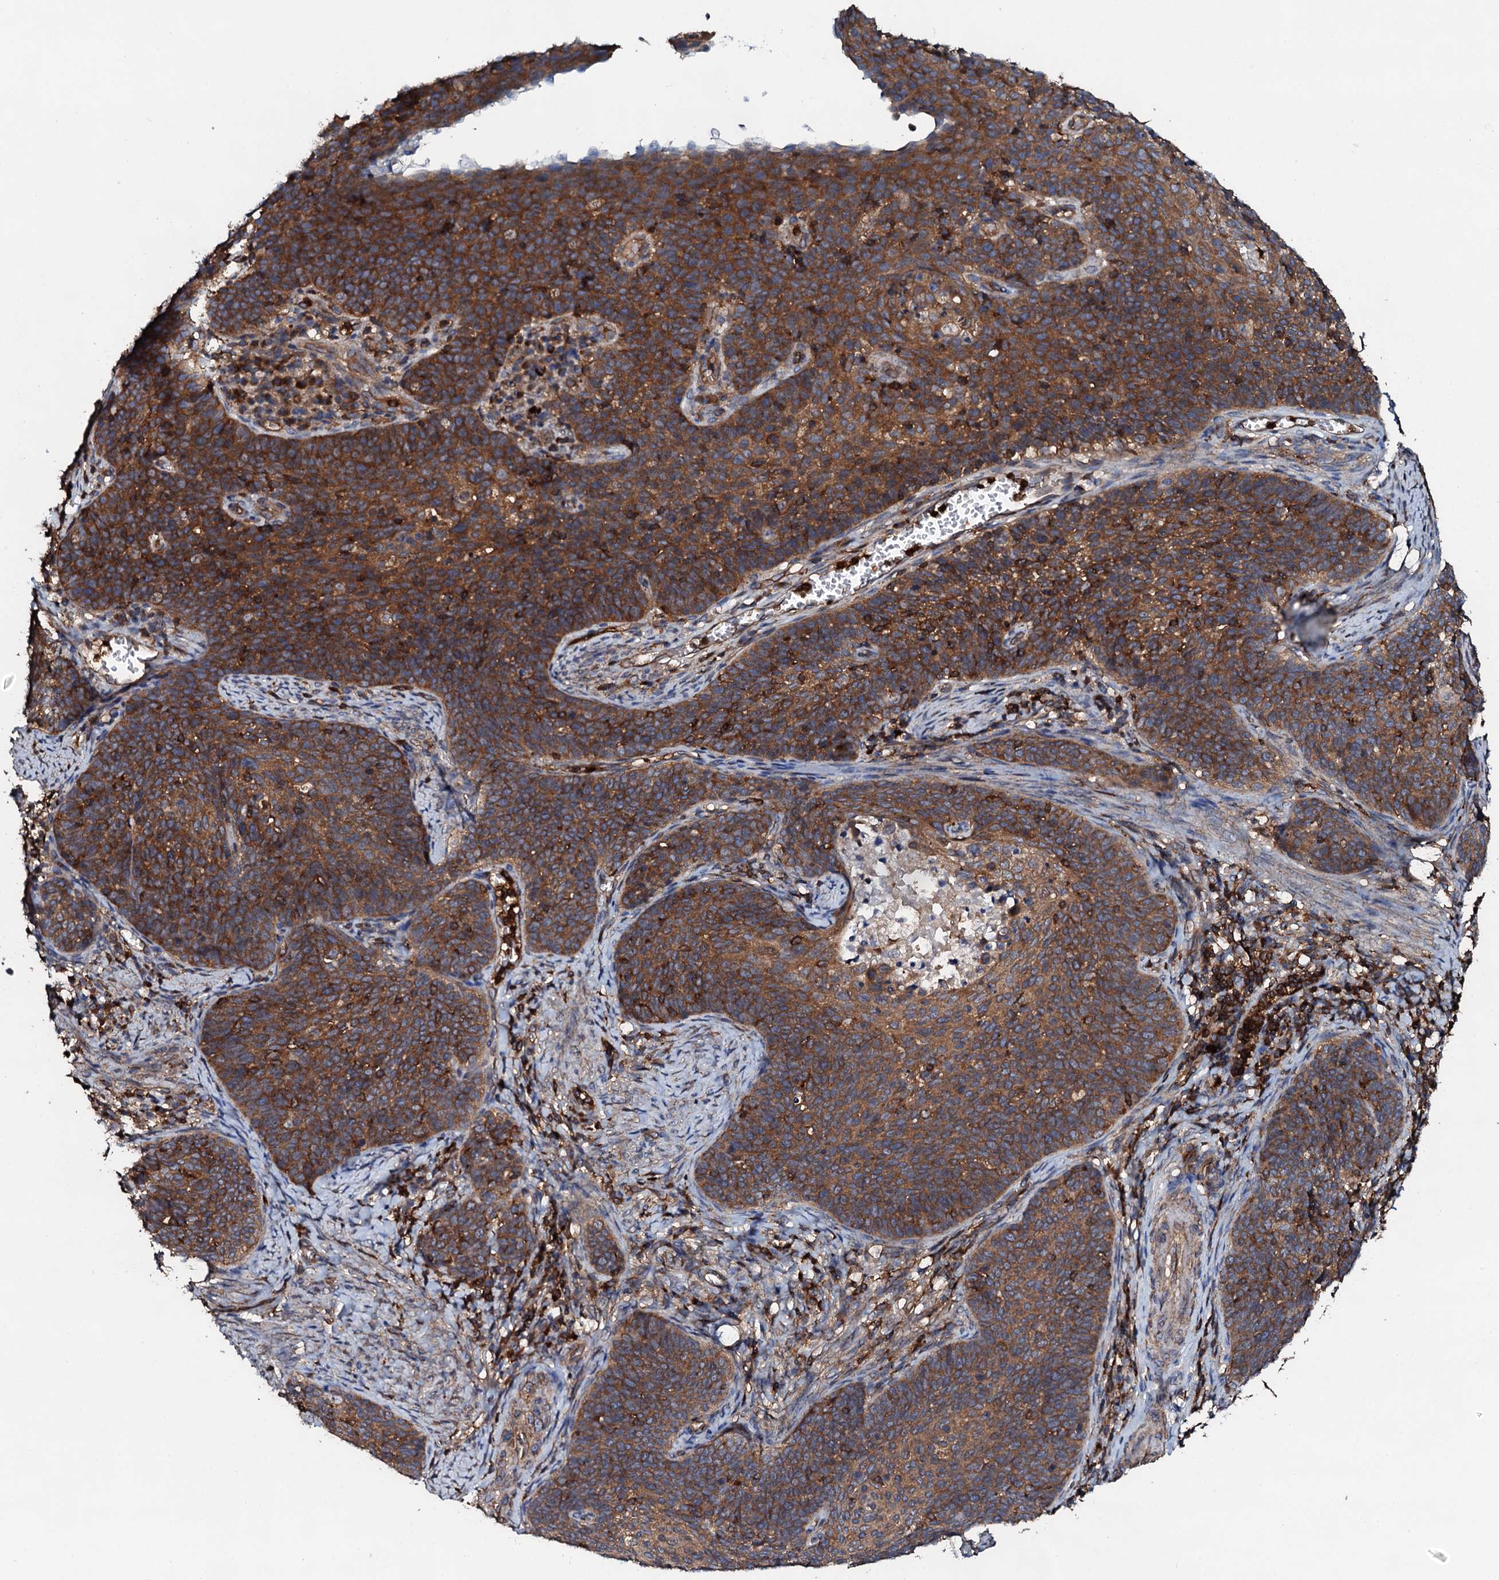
{"staining": {"intensity": "strong", "quantity": "25%-75%", "location": "cytoplasmic/membranous"}, "tissue": "cervical cancer", "cell_type": "Tumor cells", "image_type": "cancer", "snomed": [{"axis": "morphology", "description": "Normal tissue, NOS"}, {"axis": "morphology", "description": "Squamous cell carcinoma, NOS"}, {"axis": "topography", "description": "Cervix"}], "caption": "Squamous cell carcinoma (cervical) stained with a brown dye exhibits strong cytoplasmic/membranous positive staining in about 25%-75% of tumor cells.", "gene": "GRK2", "patient": {"sex": "female", "age": 39}}